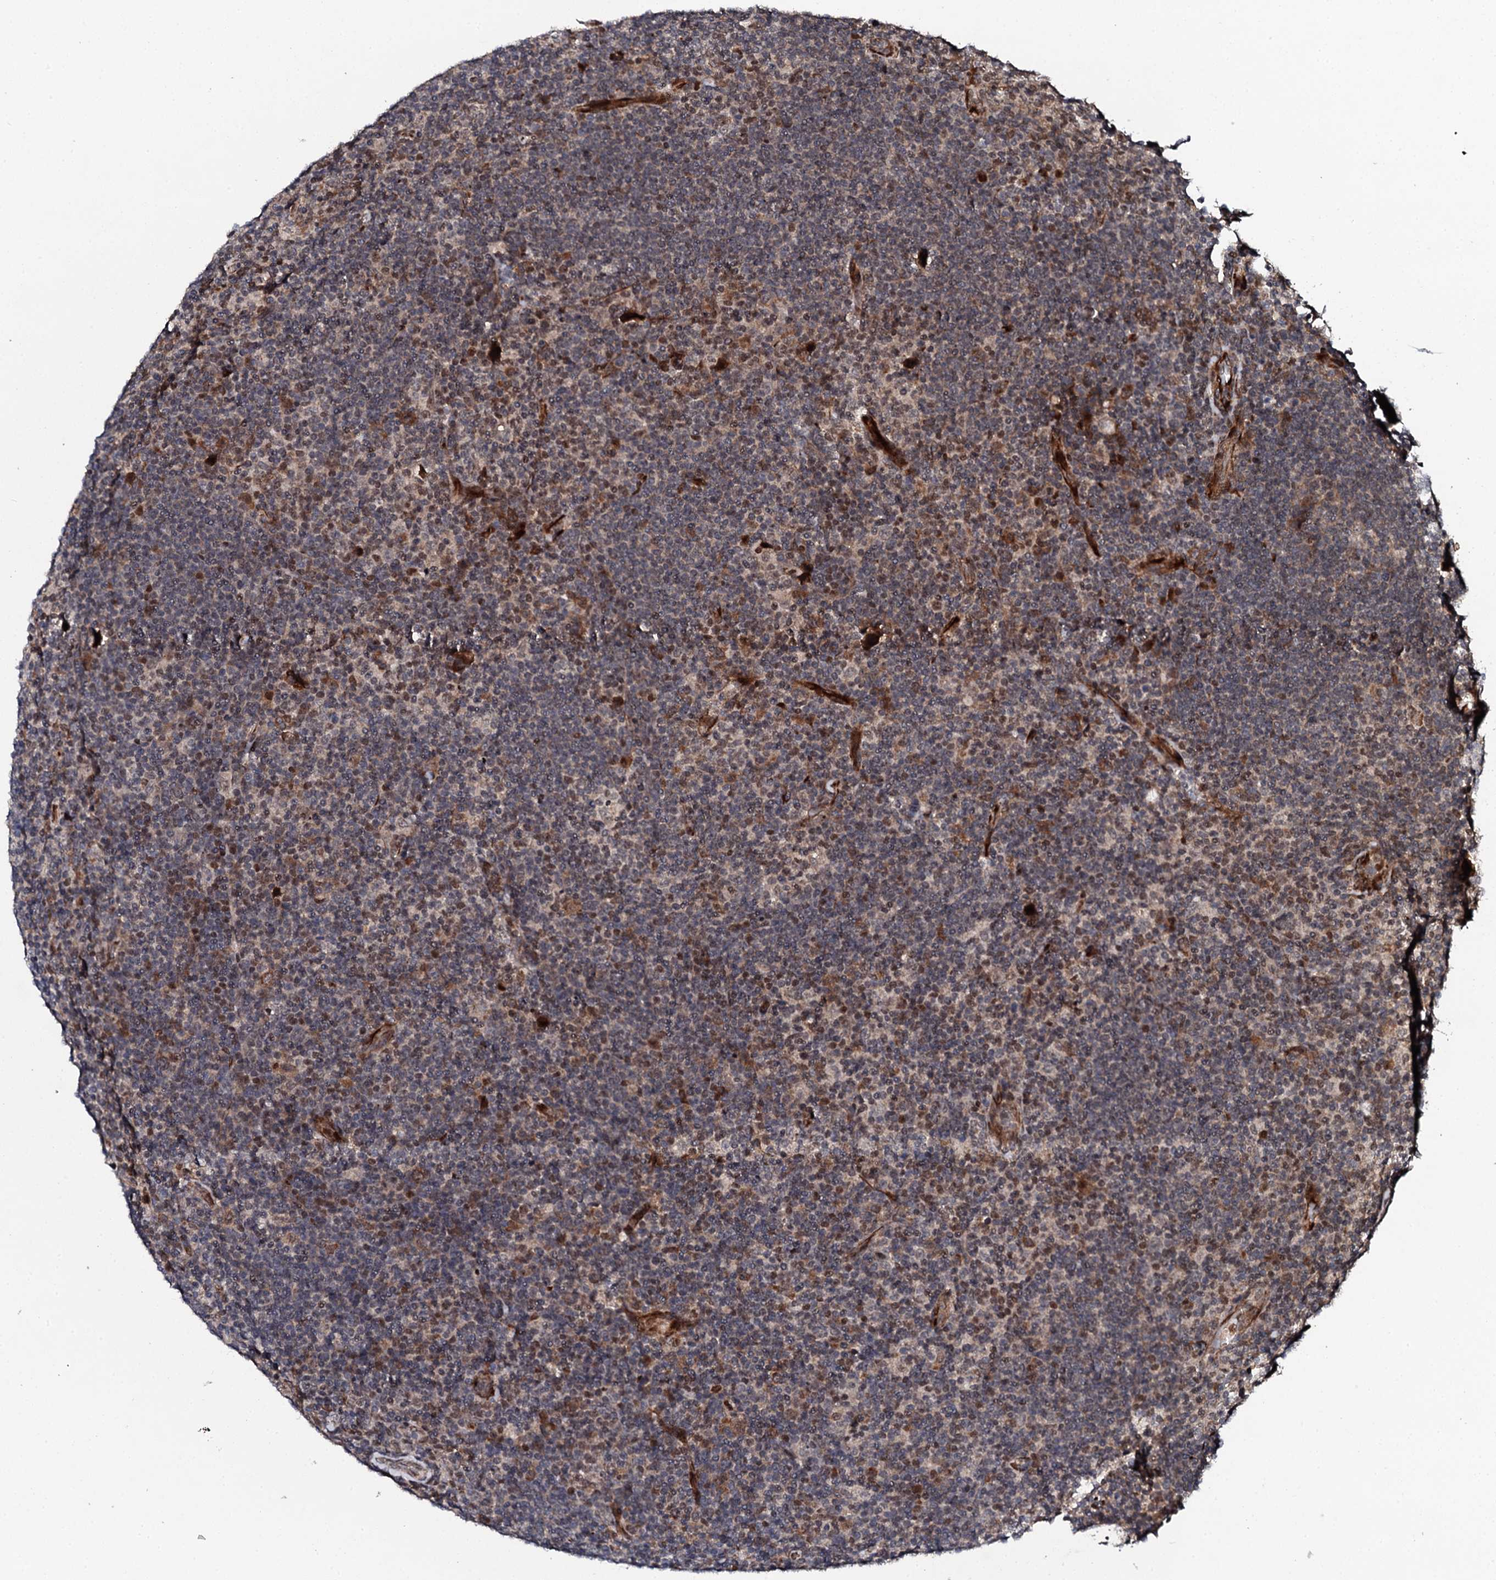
{"staining": {"intensity": "negative", "quantity": "none", "location": "none"}, "tissue": "lymphoma", "cell_type": "Tumor cells", "image_type": "cancer", "snomed": [{"axis": "morphology", "description": "Hodgkin's disease, NOS"}, {"axis": "topography", "description": "Lymph node"}], "caption": "Tumor cells show no significant expression in lymphoma. Nuclei are stained in blue.", "gene": "FAM111A", "patient": {"sex": "female", "age": 57}}